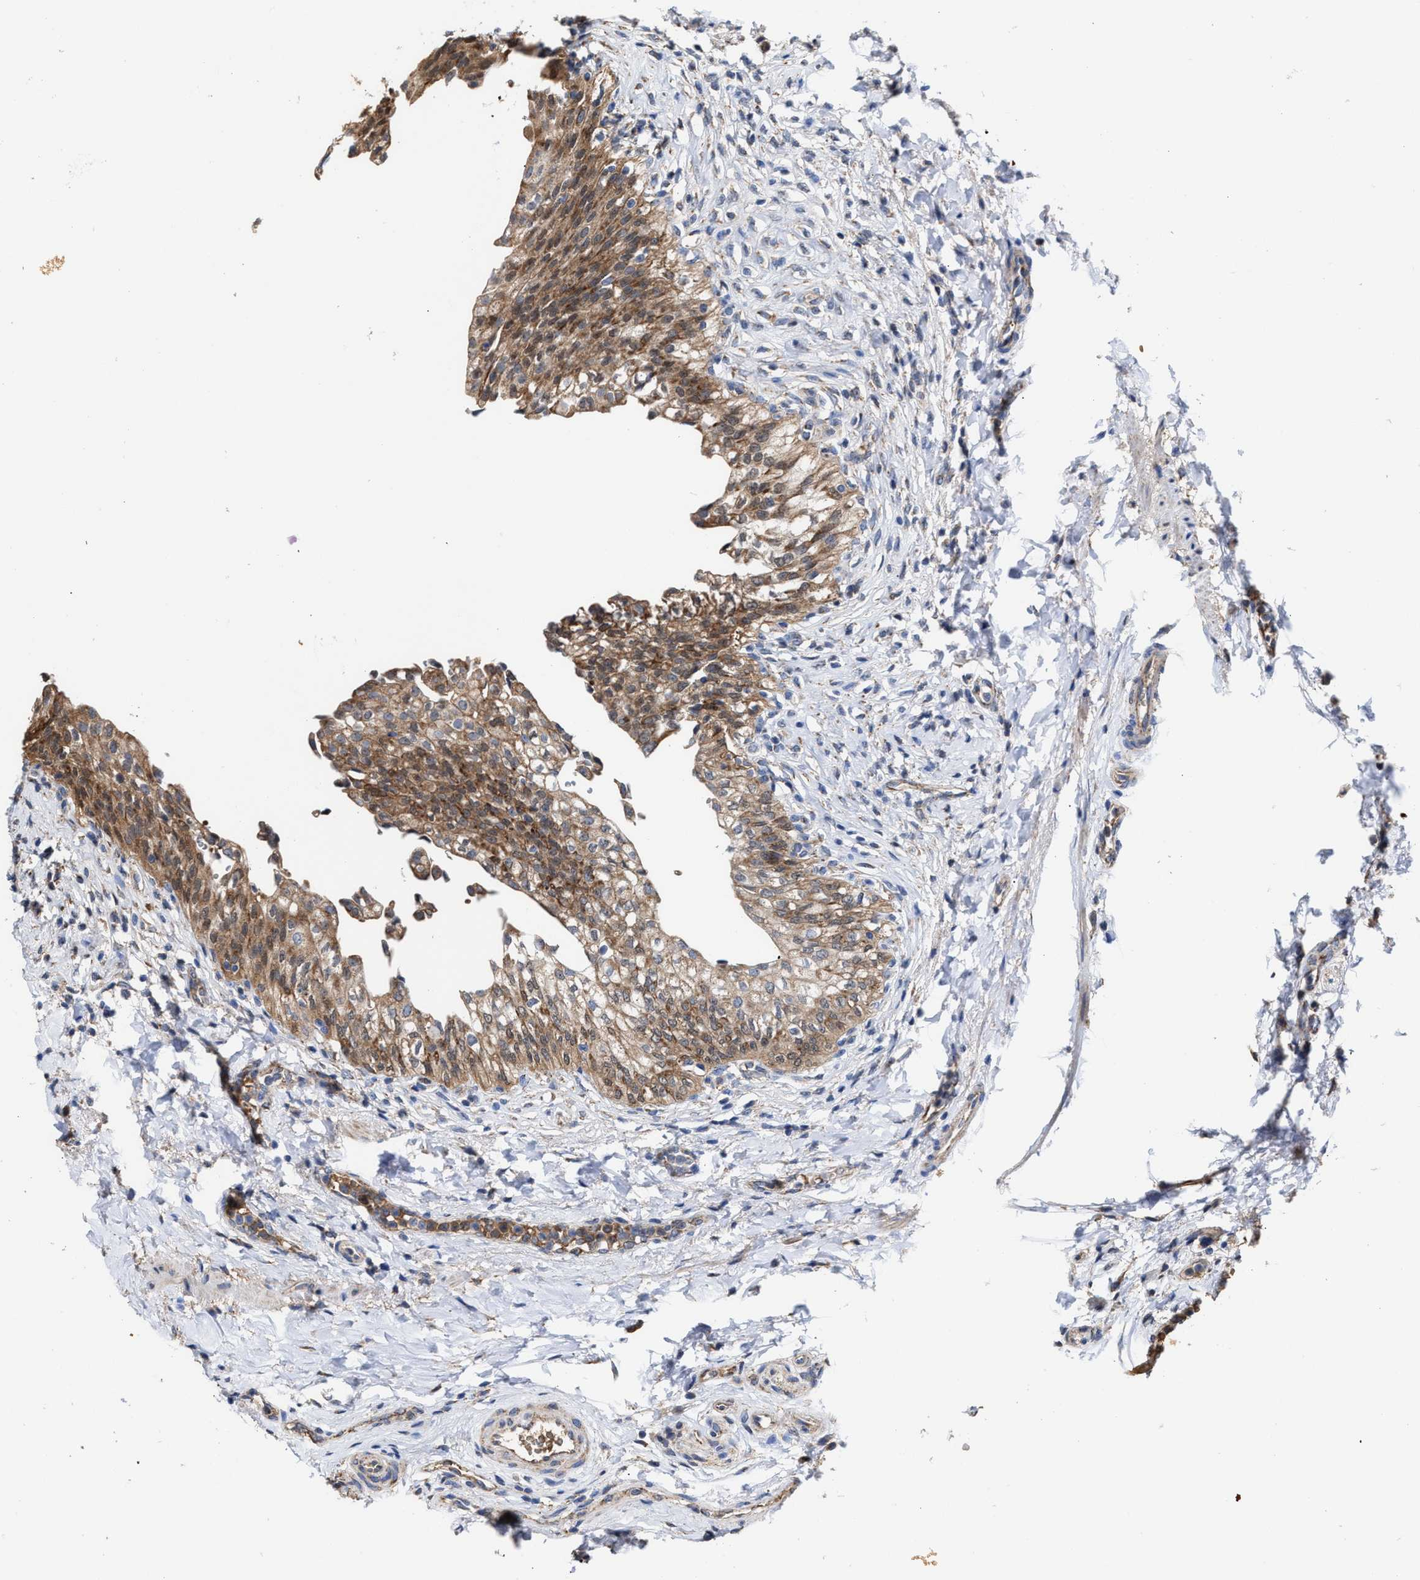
{"staining": {"intensity": "strong", "quantity": ">75%", "location": "cytoplasmic/membranous"}, "tissue": "urinary bladder", "cell_type": "Urothelial cells", "image_type": "normal", "snomed": [{"axis": "morphology", "description": "Urothelial carcinoma, High grade"}, {"axis": "topography", "description": "Urinary bladder"}], "caption": "Immunohistochemistry (DAB (3,3'-diaminobenzidine)) staining of normal urinary bladder exhibits strong cytoplasmic/membranous protein expression in approximately >75% of urothelial cells.", "gene": "MECR", "patient": {"sex": "male", "age": 46}}